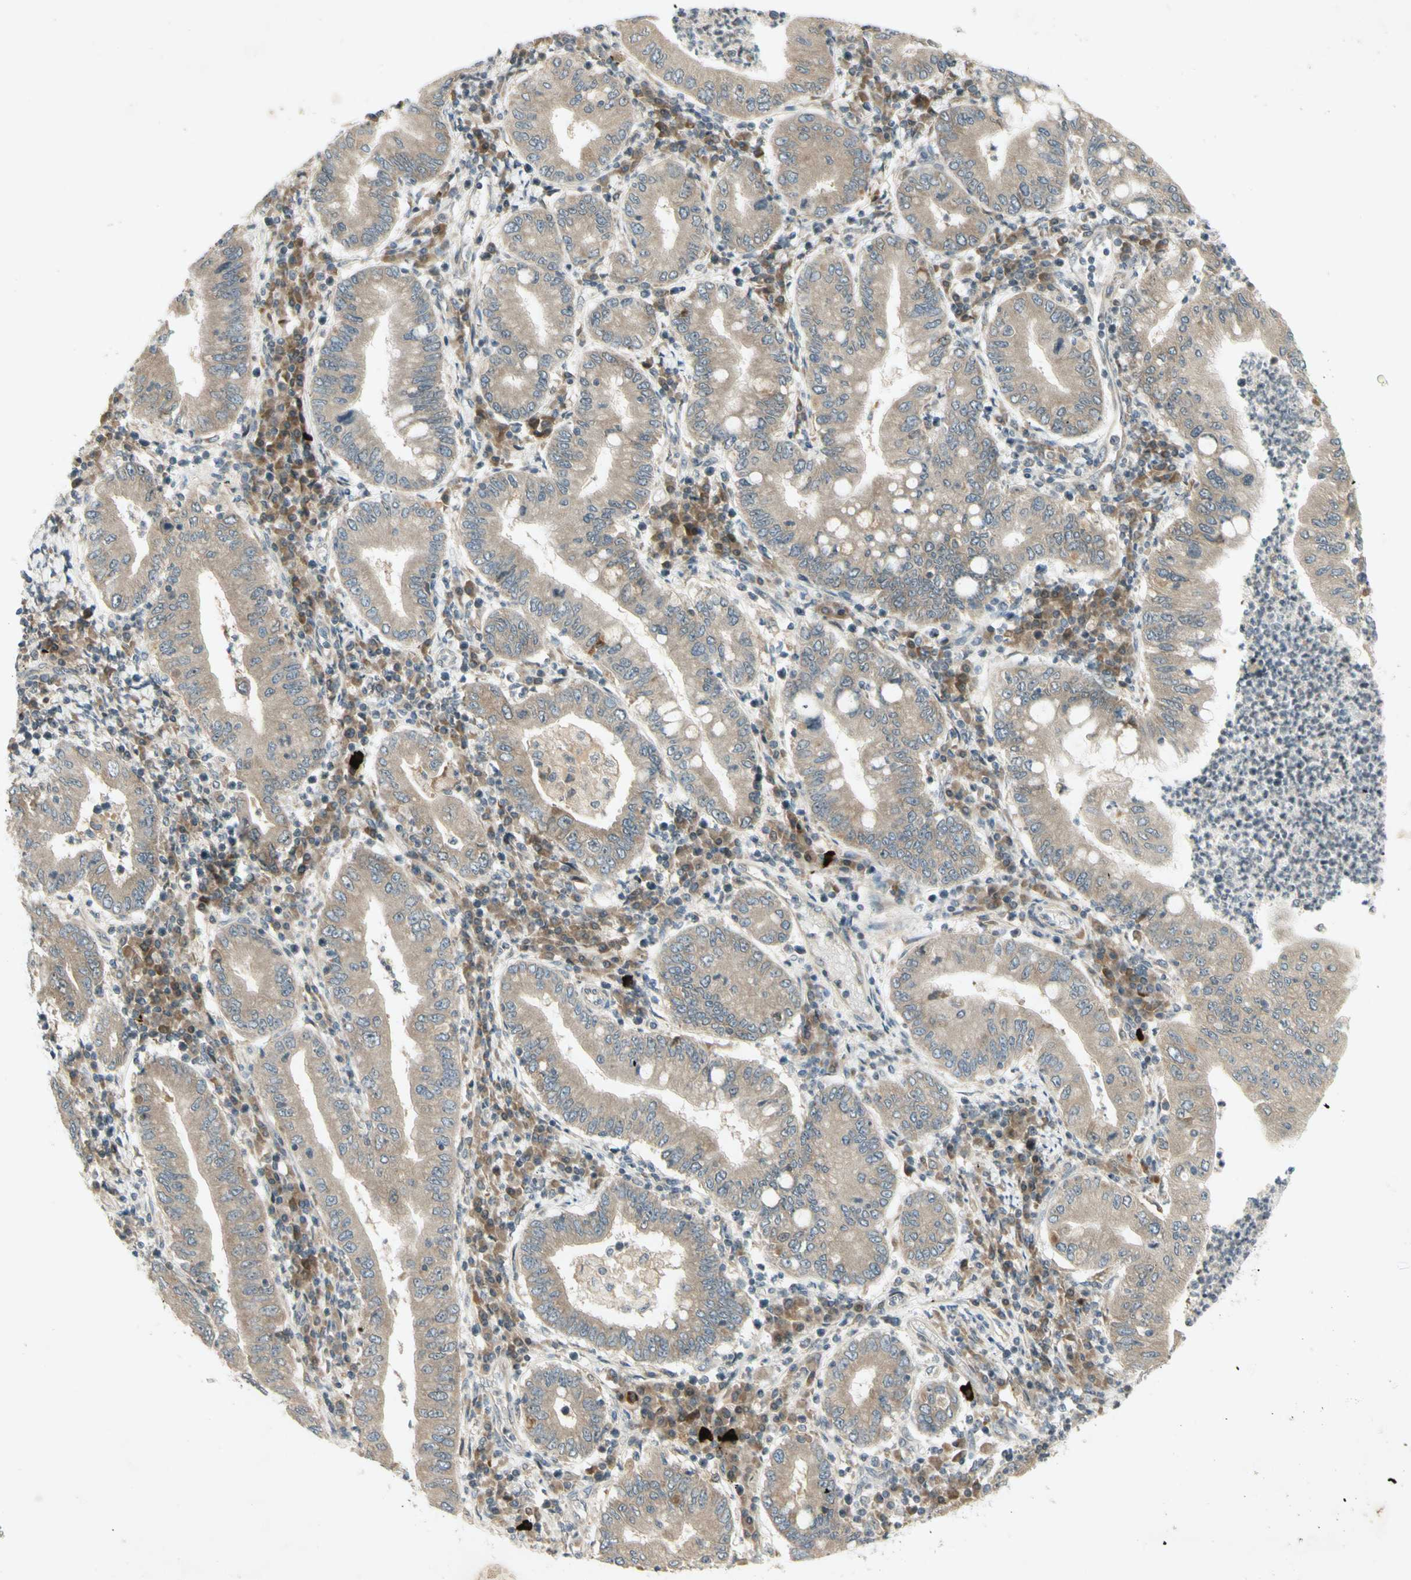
{"staining": {"intensity": "weak", "quantity": ">75%", "location": "none"}, "tissue": "stomach cancer", "cell_type": "Tumor cells", "image_type": "cancer", "snomed": [{"axis": "morphology", "description": "Normal tissue, NOS"}, {"axis": "morphology", "description": "Adenocarcinoma, NOS"}, {"axis": "topography", "description": "Esophagus"}, {"axis": "topography", "description": "Stomach, upper"}, {"axis": "topography", "description": "Peripheral nerve tissue"}], "caption": "A low amount of weak None positivity is seen in about >75% of tumor cells in stomach cancer (adenocarcinoma) tissue.", "gene": "ETF1", "patient": {"sex": "male", "age": 62}}